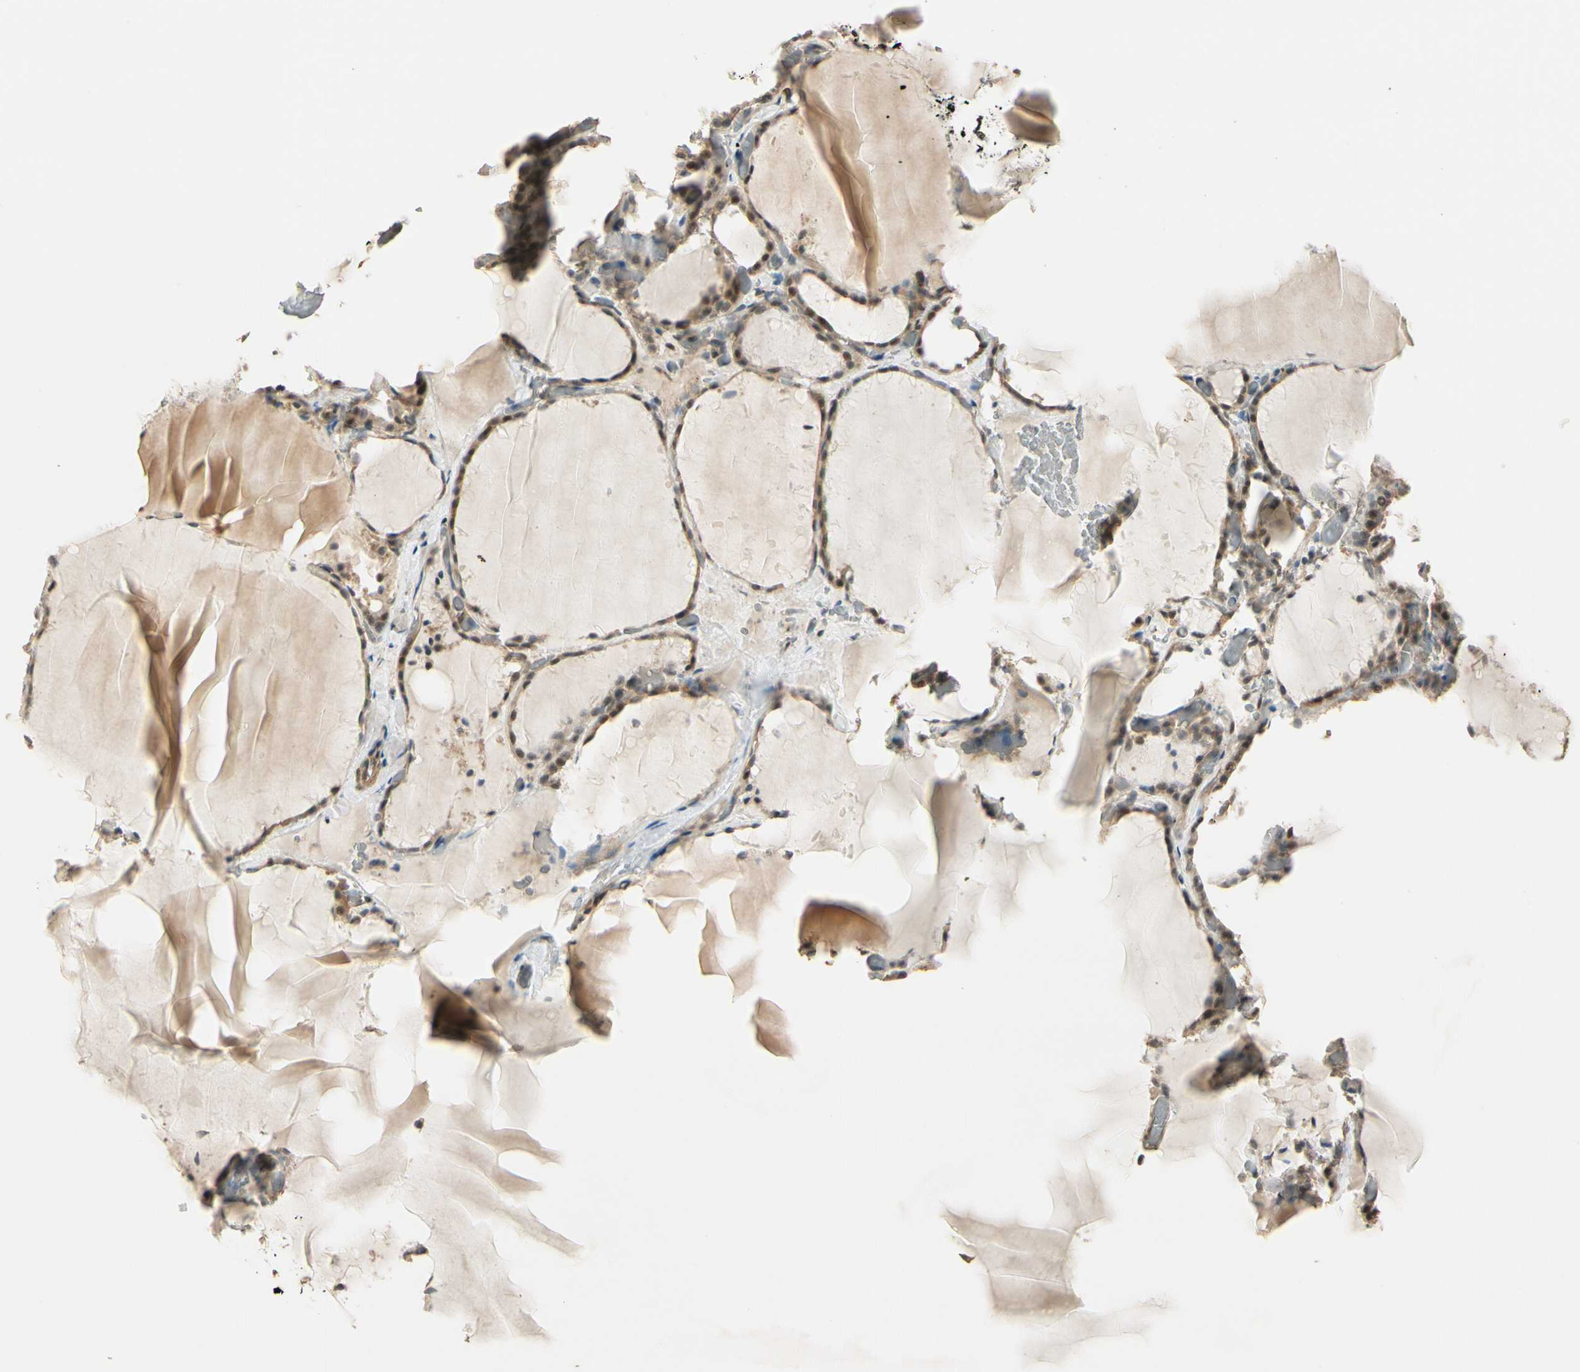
{"staining": {"intensity": "moderate", "quantity": ">75%", "location": "cytoplasmic/membranous,nuclear"}, "tissue": "thyroid gland", "cell_type": "Glandular cells", "image_type": "normal", "snomed": [{"axis": "morphology", "description": "Normal tissue, NOS"}, {"axis": "topography", "description": "Thyroid gland"}], "caption": "Brown immunohistochemical staining in normal human thyroid gland shows moderate cytoplasmic/membranous,nuclear positivity in about >75% of glandular cells. The staining was performed using DAB (3,3'-diaminobenzidine), with brown indicating positive protein expression. Nuclei are stained blue with hematoxylin.", "gene": "MCPH1", "patient": {"sex": "female", "age": 22}}